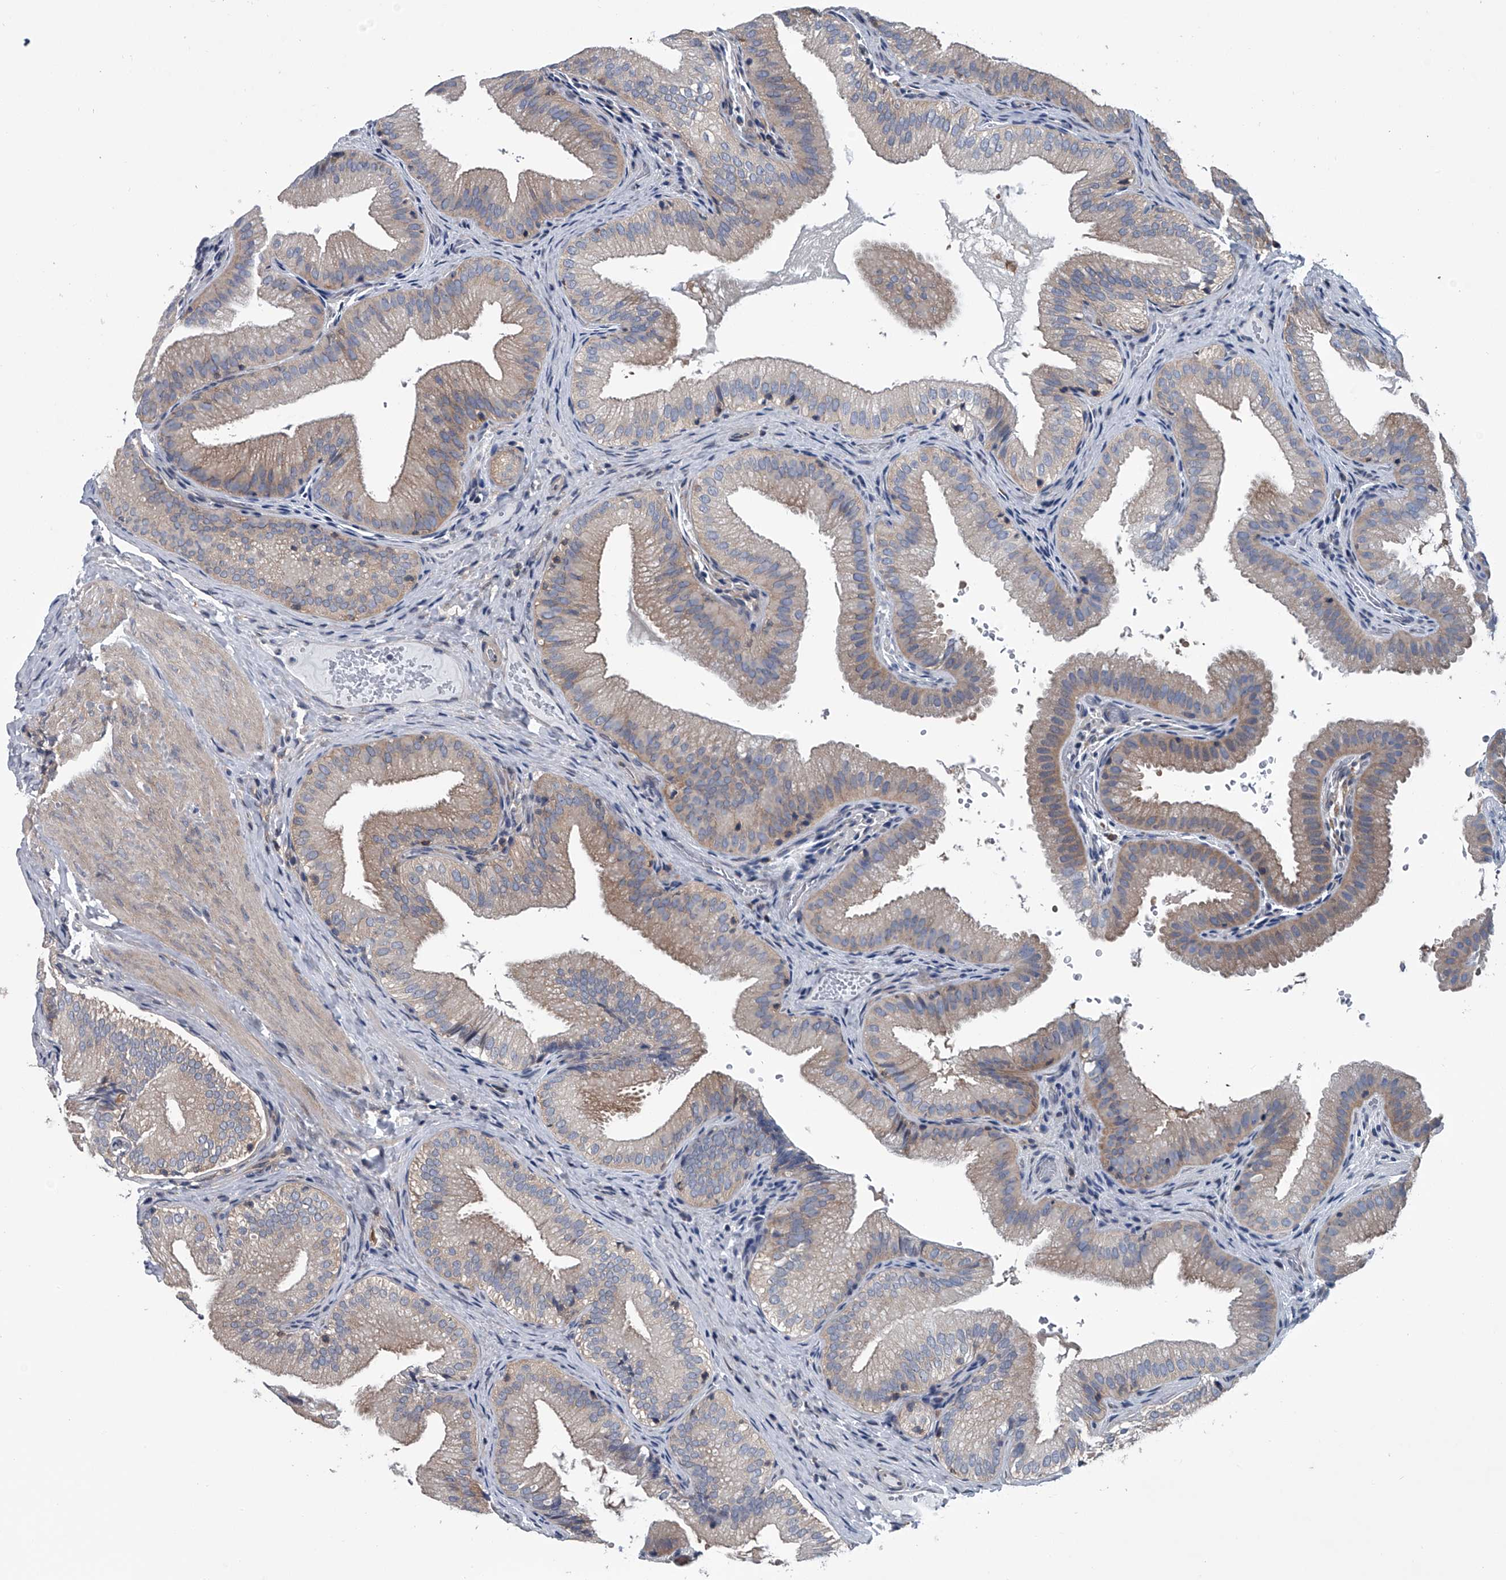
{"staining": {"intensity": "moderate", "quantity": "<25%", "location": "cytoplasmic/membranous"}, "tissue": "gallbladder", "cell_type": "Glandular cells", "image_type": "normal", "snomed": [{"axis": "morphology", "description": "Normal tissue, NOS"}, {"axis": "topography", "description": "Gallbladder"}], "caption": "This is a histology image of immunohistochemistry staining of normal gallbladder, which shows moderate staining in the cytoplasmic/membranous of glandular cells.", "gene": "PPP2R5D", "patient": {"sex": "female", "age": 30}}